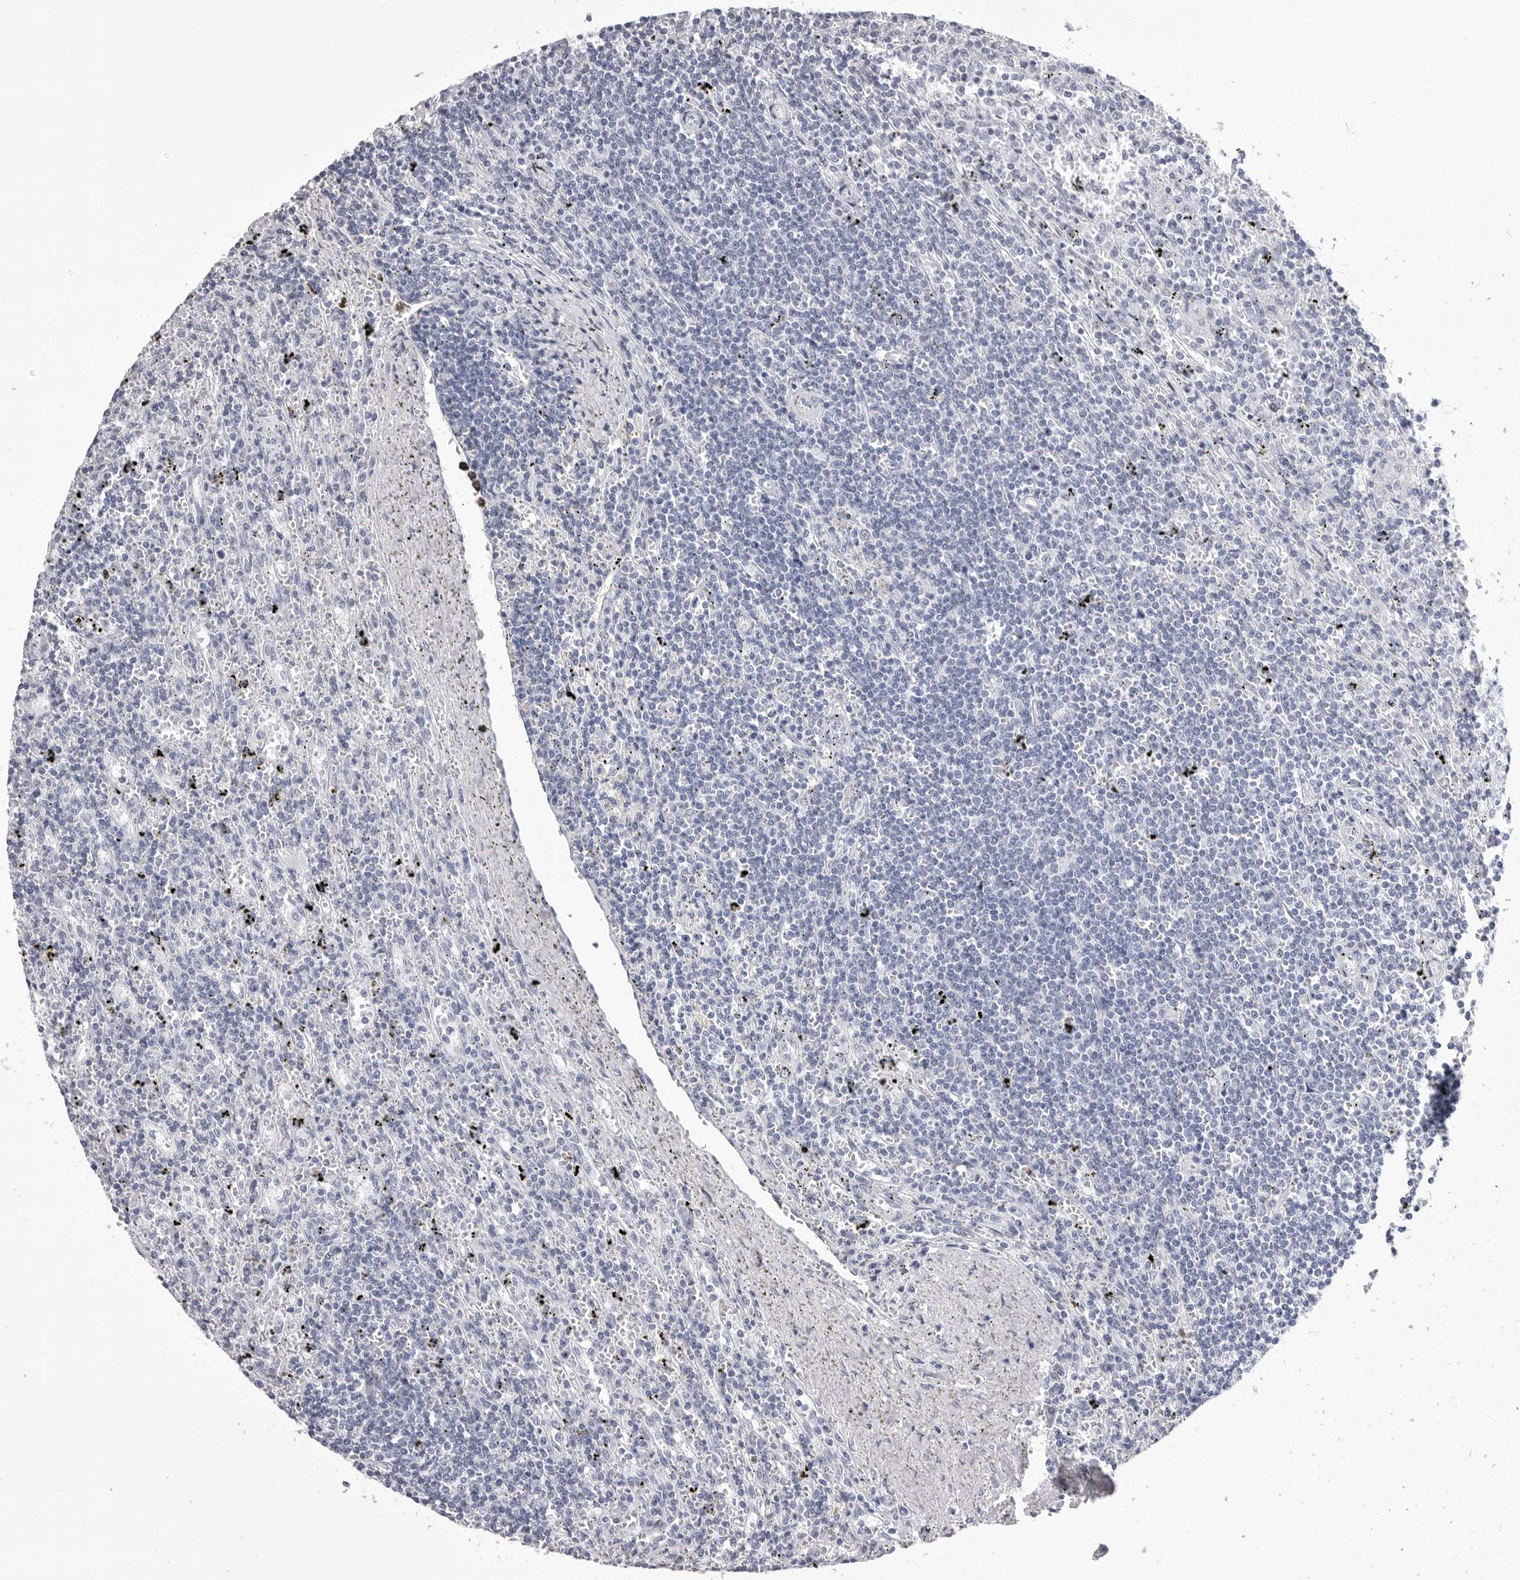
{"staining": {"intensity": "negative", "quantity": "none", "location": "none"}, "tissue": "lymphoma", "cell_type": "Tumor cells", "image_type": "cancer", "snomed": [{"axis": "morphology", "description": "Malignant lymphoma, non-Hodgkin's type, Low grade"}, {"axis": "topography", "description": "Spleen"}], "caption": "Micrograph shows no significant protein expression in tumor cells of malignant lymphoma, non-Hodgkin's type (low-grade). (DAB (3,3'-diaminobenzidine) IHC with hematoxylin counter stain).", "gene": "LGALS4", "patient": {"sex": "male", "age": 76}}